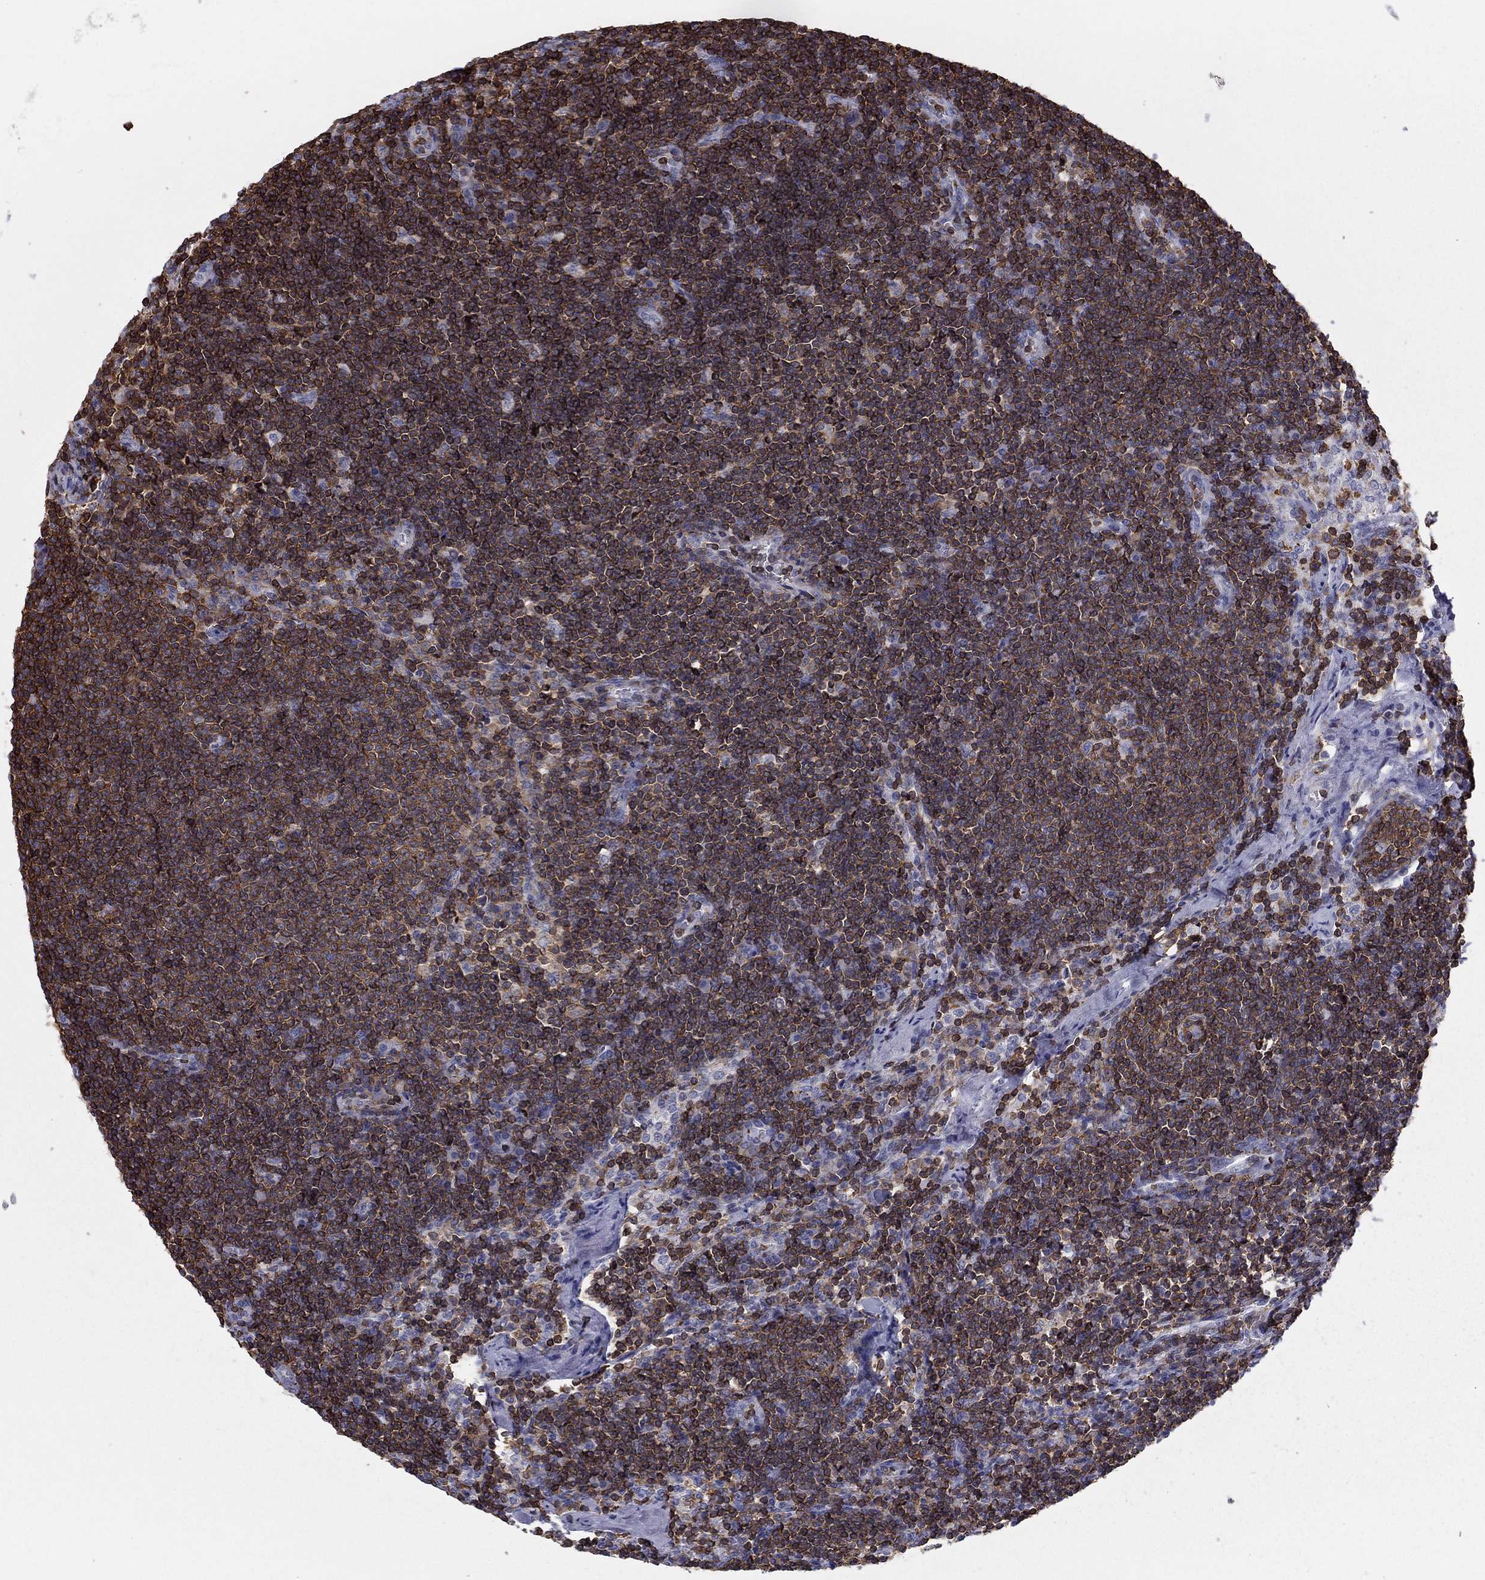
{"staining": {"intensity": "moderate", "quantity": ">75%", "location": "cytoplasmic/membranous"}, "tissue": "lymph node", "cell_type": "Germinal center cells", "image_type": "normal", "snomed": [{"axis": "morphology", "description": "Normal tissue, NOS"}, {"axis": "topography", "description": "Lymph node"}], "caption": "IHC histopathology image of benign lymph node: human lymph node stained using immunohistochemistry demonstrates medium levels of moderate protein expression localized specifically in the cytoplasmic/membranous of germinal center cells, appearing as a cytoplasmic/membranous brown color.", "gene": "ARHGAP27", "patient": {"sex": "male", "age": 59}}